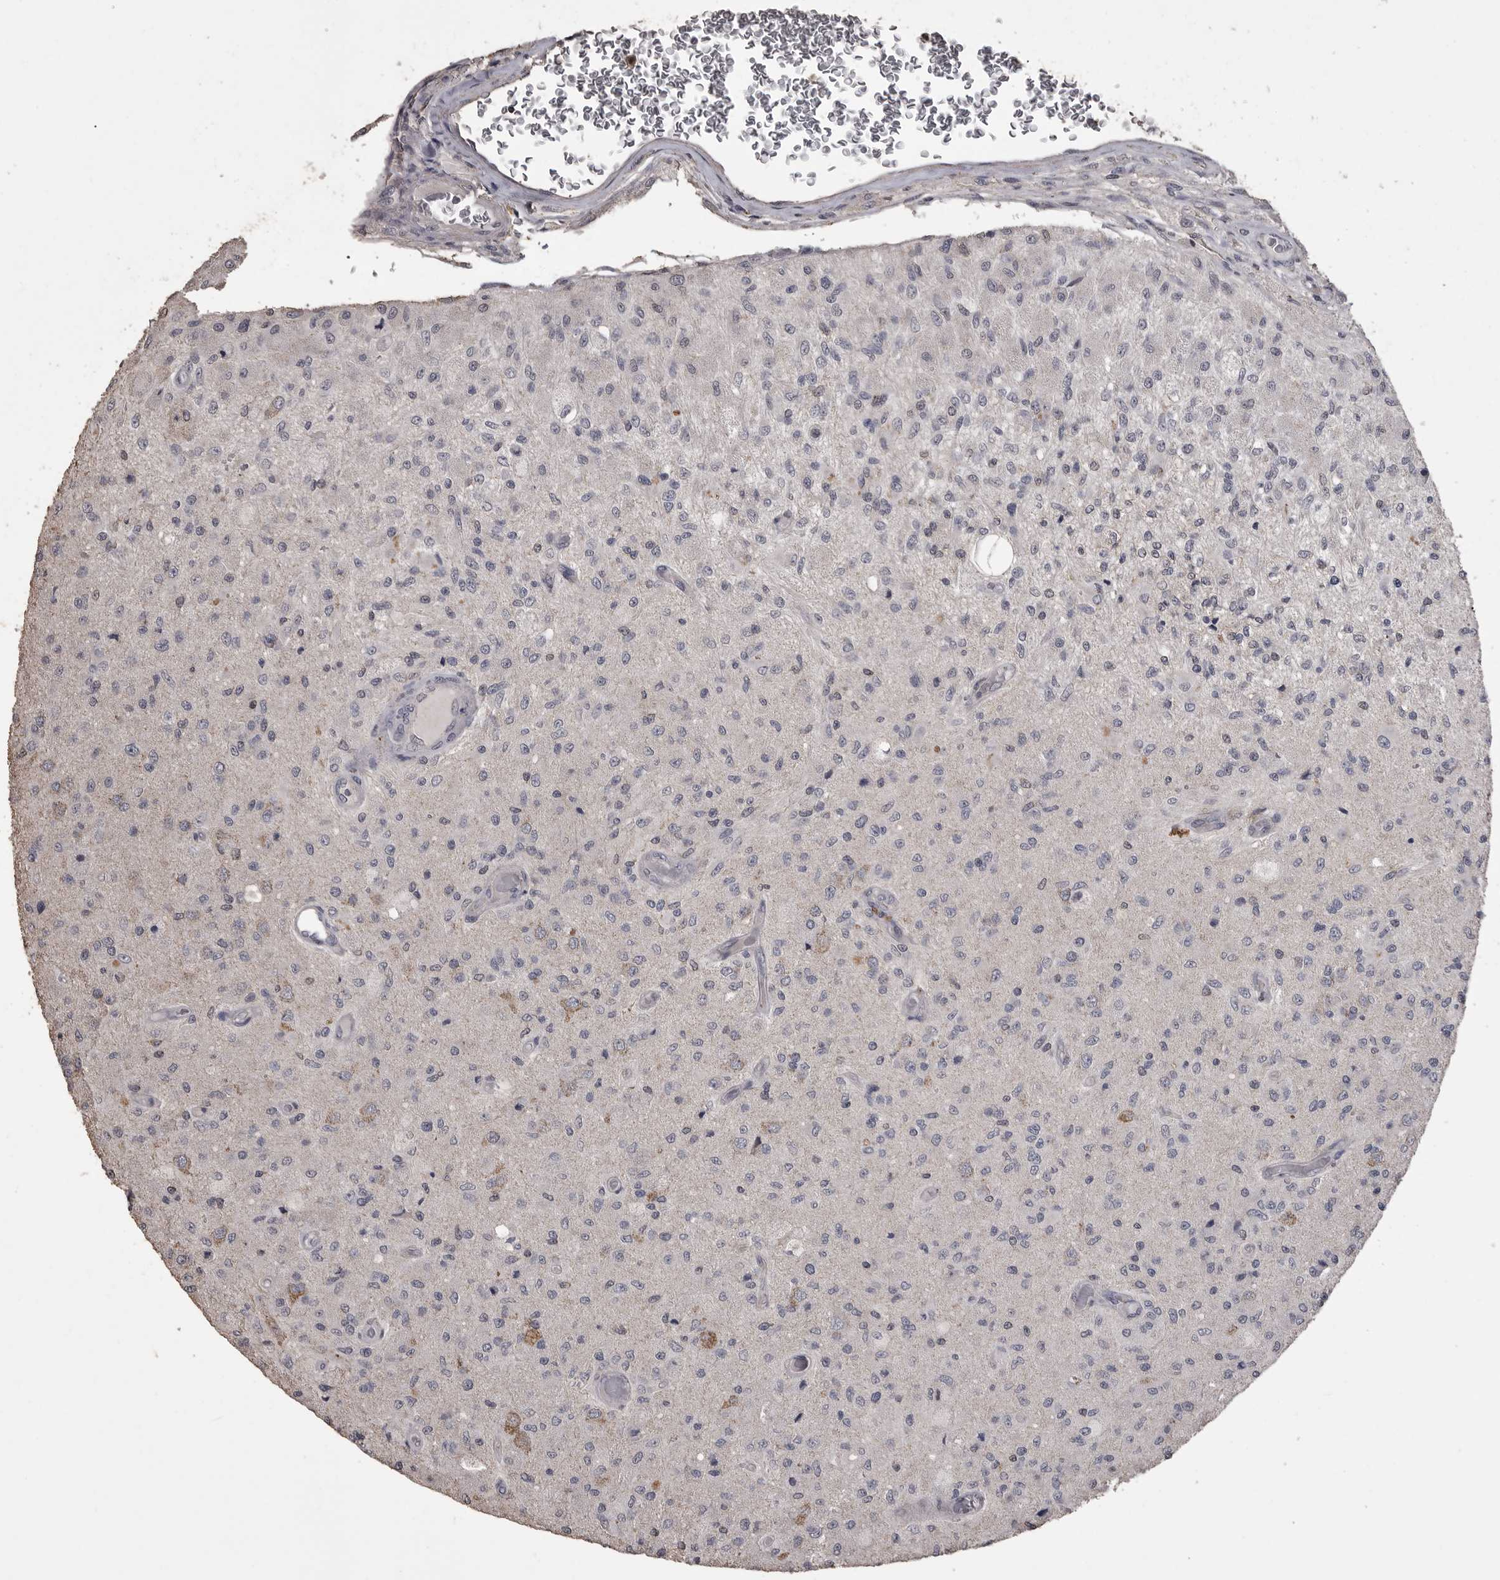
{"staining": {"intensity": "negative", "quantity": "none", "location": "none"}, "tissue": "glioma", "cell_type": "Tumor cells", "image_type": "cancer", "snomed": [{"axis": "morphology", "description": "Normal tissue, NOS"}, {"axis": "morphology", "description": "Glioma, malignant, High grade"}, {"axis": "topography", "description": "Cerebral cortex"}], "caption": "Immunohistochemical staining of malignant high-grade glioma reveals no significant staining in tumor cells. (DAB (3,3'-diaminobenzidine) immunohistochemistry, high magnification).", "gene": "MMP7", "patient": {"sex": "male", "age": 77}}